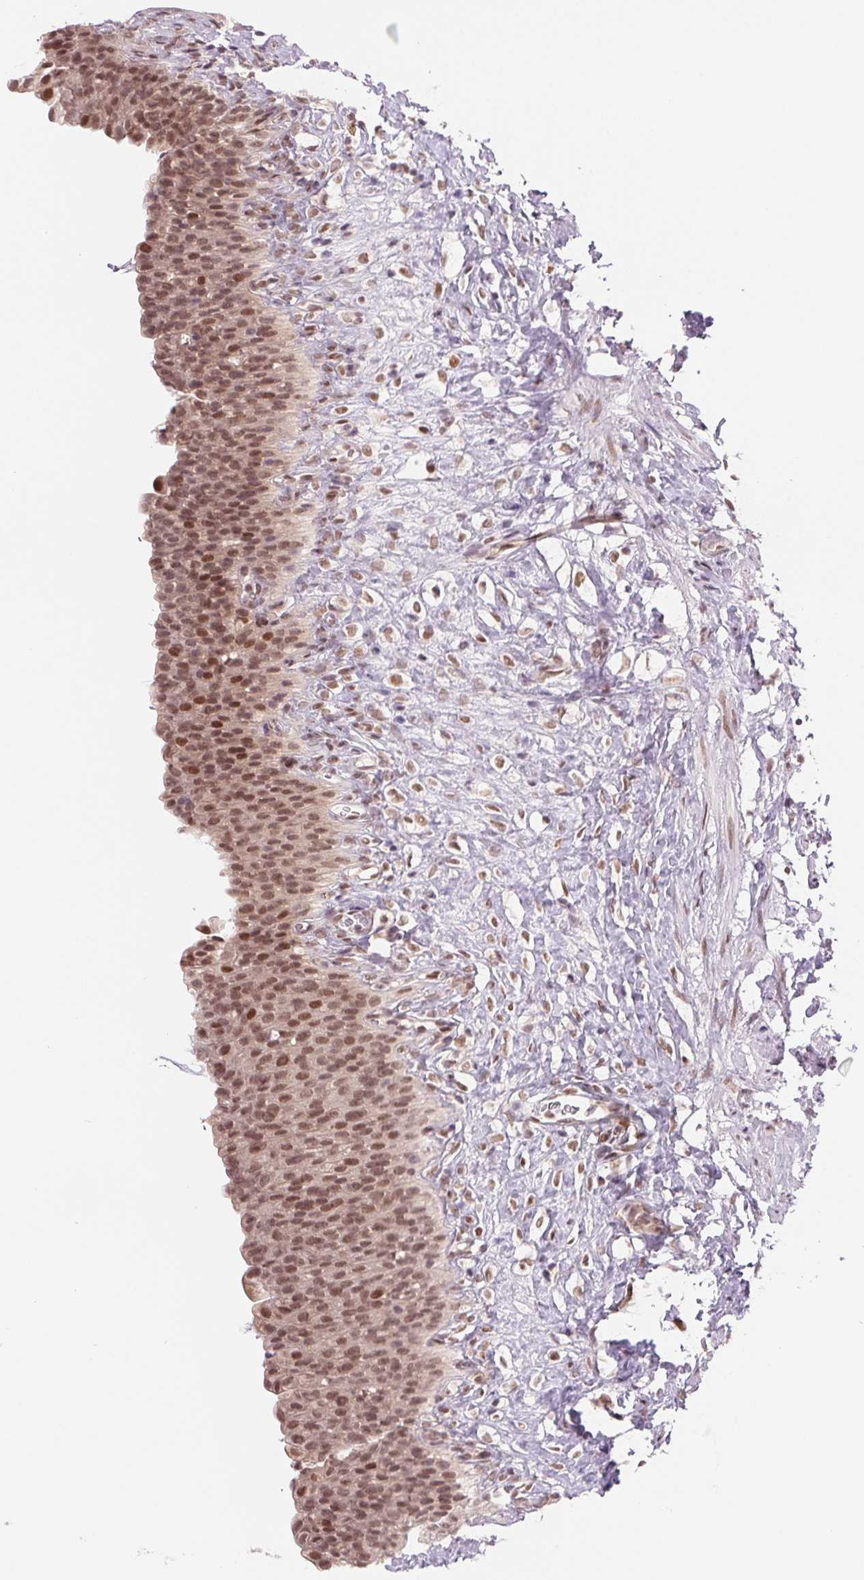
{"staining": {"intensity": "moderate", "quantity": ">75%", "location": "nuclear"}, "tissue": "urinary bladder", "cell_type": "Urothelial cells", "image_type": "normal", "snomed": [{"axis": "morphology", "description": "Normal tissue, NOS"}, {"axis": "topography", "description": "Urinary bladder"}, {"axis": "topography", "description": "Prostate"}], "caption": "Immunohistochemical staining of normal human urinary bladder displays >75% levels of moderate nuclear protein positivity in about >75% of urothelial cells. Using DAB (3,3'-diaminobenzidine) (brown) and hematoxylin (blue) stains, captured at high magnification using brightfield microscopy.", "gene": "DNAJB6", "patient": {"sex": "male", "age": 76}}